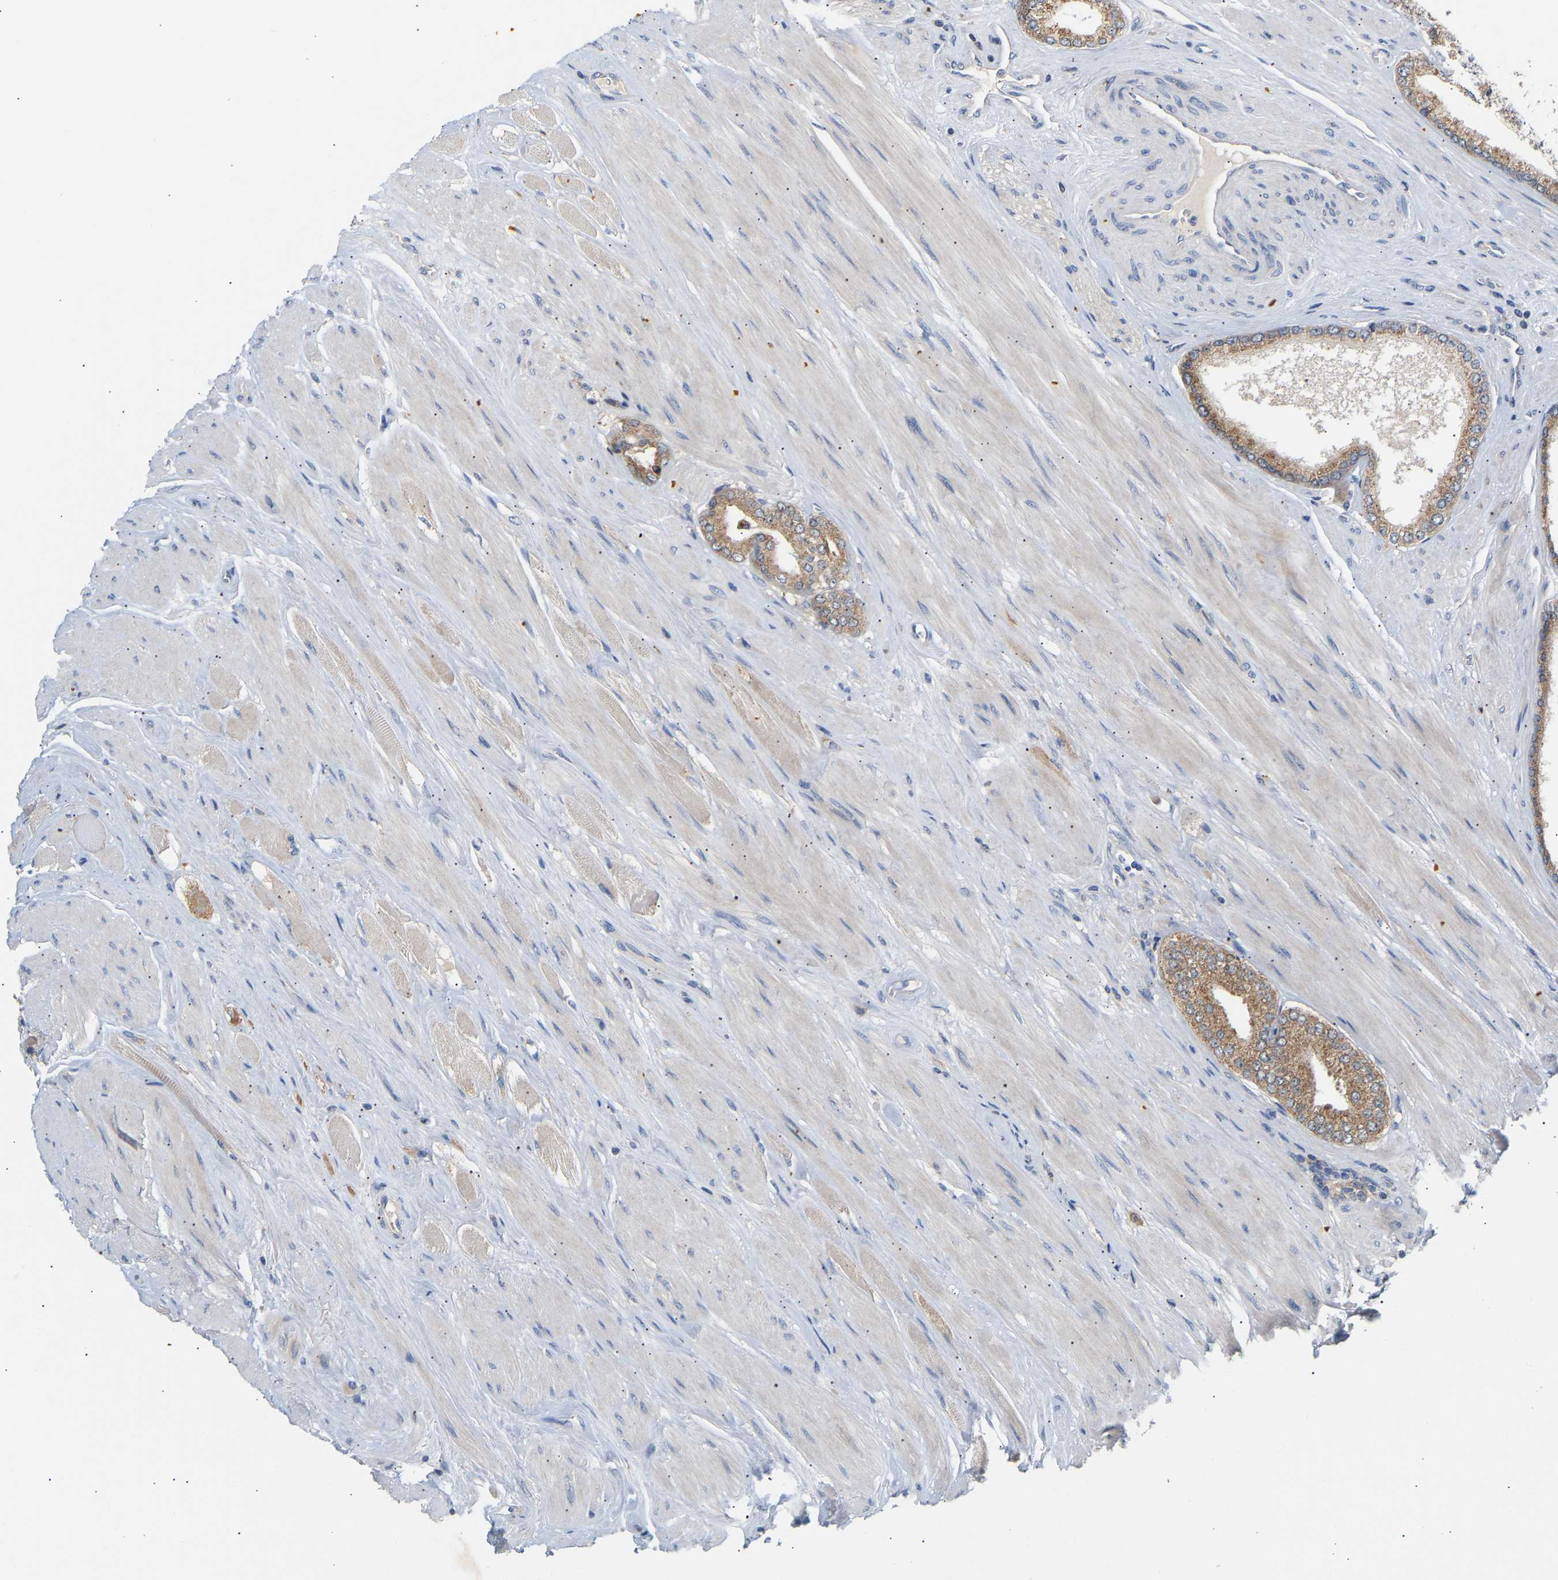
{"staining": {"intensity": "moderate", "quantity": ">75%", "location": "cytoplasmic/membranous"}, "tissue": "prostate cancer", "cell_type": "Tumor cells", "image_type": "cancer", "snomed": [{"axis": "morphology", "description": "Adenocarcinoma, High grade"}, {"axis": "topography", "description": "Prostate"}], "caption": "Immunohistochemistry (DAB) staining of human prostate cancer (adenocarcinoma (high-grade)) shows moderate cytoplasmic/membranous protein staining in about >75% of tumor cells. The staining was performed using DAB (3,3'-diaminobenzidine) to visualize the protein expression in brown, while the nuclei were stained in blue with hematoxylin (Magnification: 20x).", "gene": "TPMT", "patient": {"sex": "male", "age": 61}}